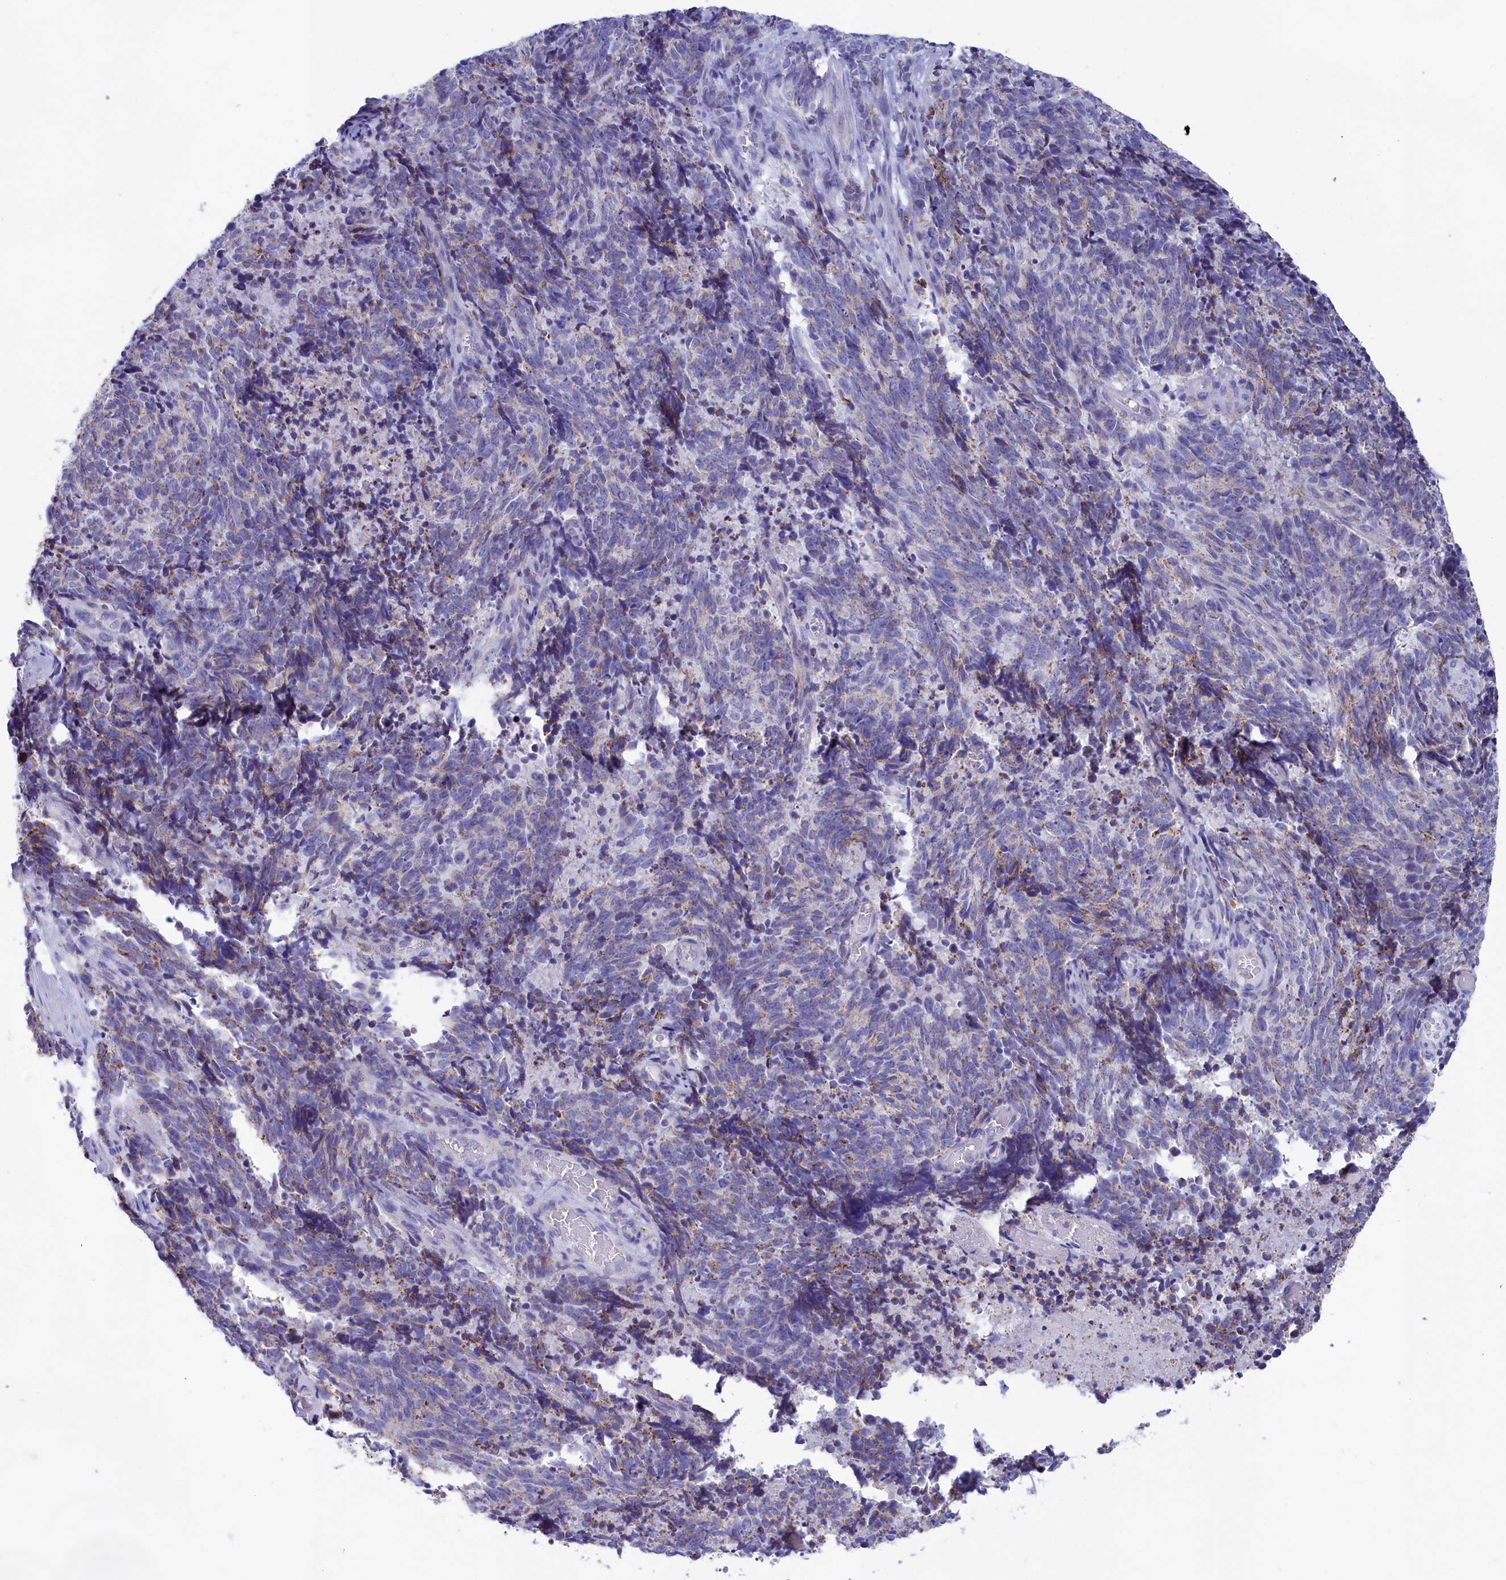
{"staining": {"intensity": "negative", "quantity": "none", "location": "none"}, "tissue": "cervical cancer", "cell_type": "Tumor cells", "image_type": "cancer", "snomed": [{"axis": "morphology", "description": "Squamous cell carcinoma, NOS"}, {"axis": "topography", "description": "Cervix"}], "caption": "Immunohistochemistry histopathology image of human cervical cancer (squamous cell carcinoma) stained for a protein (brown), which reveals no positivity in tumor cells.", "gene": "PRDM12", "patient": {"sex": "female", "age": 29}}